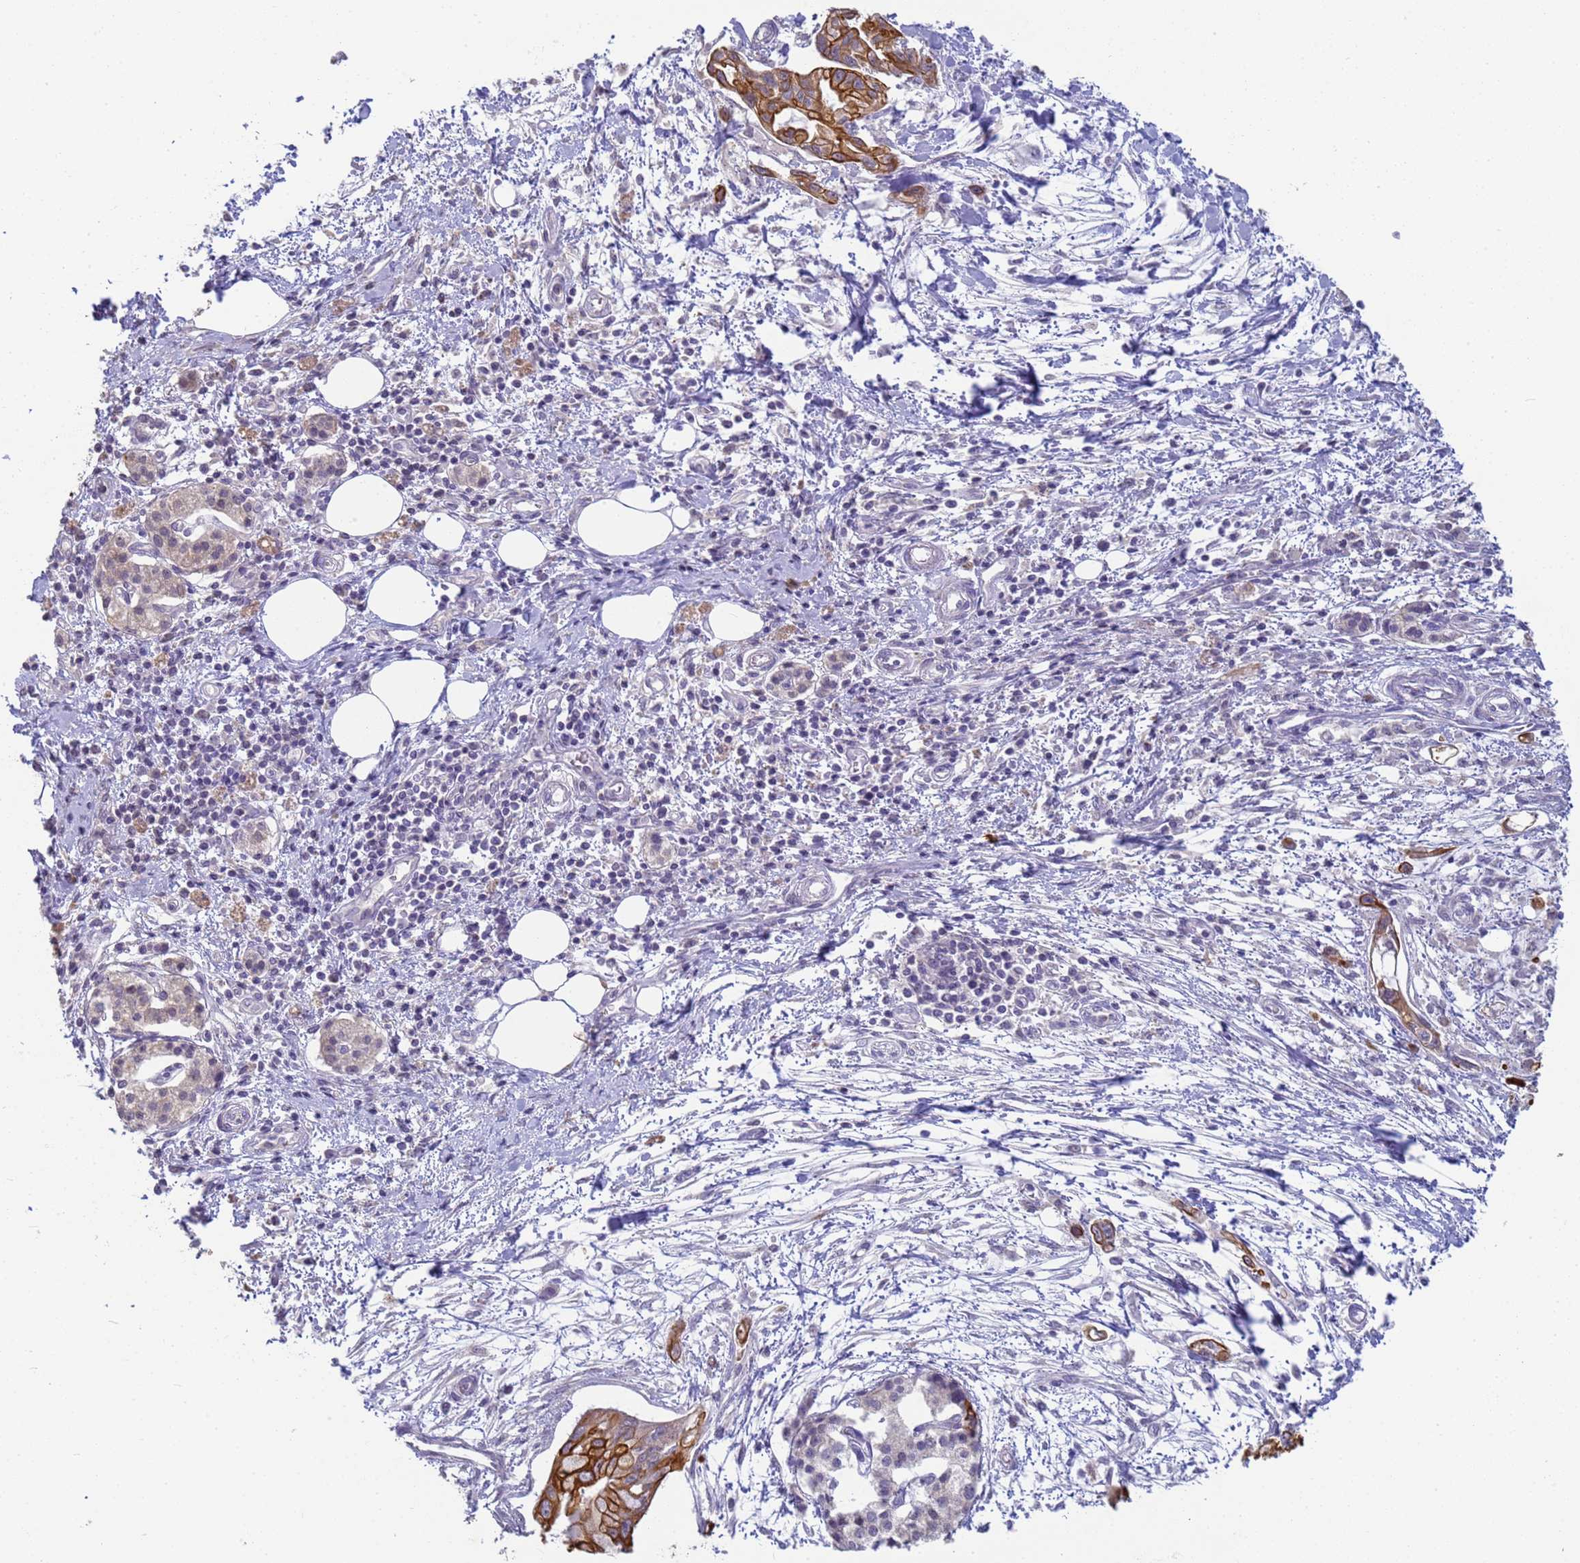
{"staining": {"intensity": "strong", "quantity": "25%-75%", "location": "cytoplasmic/membranous"}, "tissue": "pancreatic cancer", "cell_type": "Tumor cells", "image_type": "cancer", "snomed": [{"axis": "morphology", "description": "Adenocarcinoma, NOS"}, {"axis": "topography", "description": "Pancreas"}], "caption": "Protein staining of pancreatic cancer (adenocarcinoma) tissue shows strong cytoplasmic/membranous staining in about 25%-75% of tumor cells. (DAB IHC with brightfield microscopy, high magnification).", "gene": "VWA3A", "patient": {"sex": "male", "age": 48}}